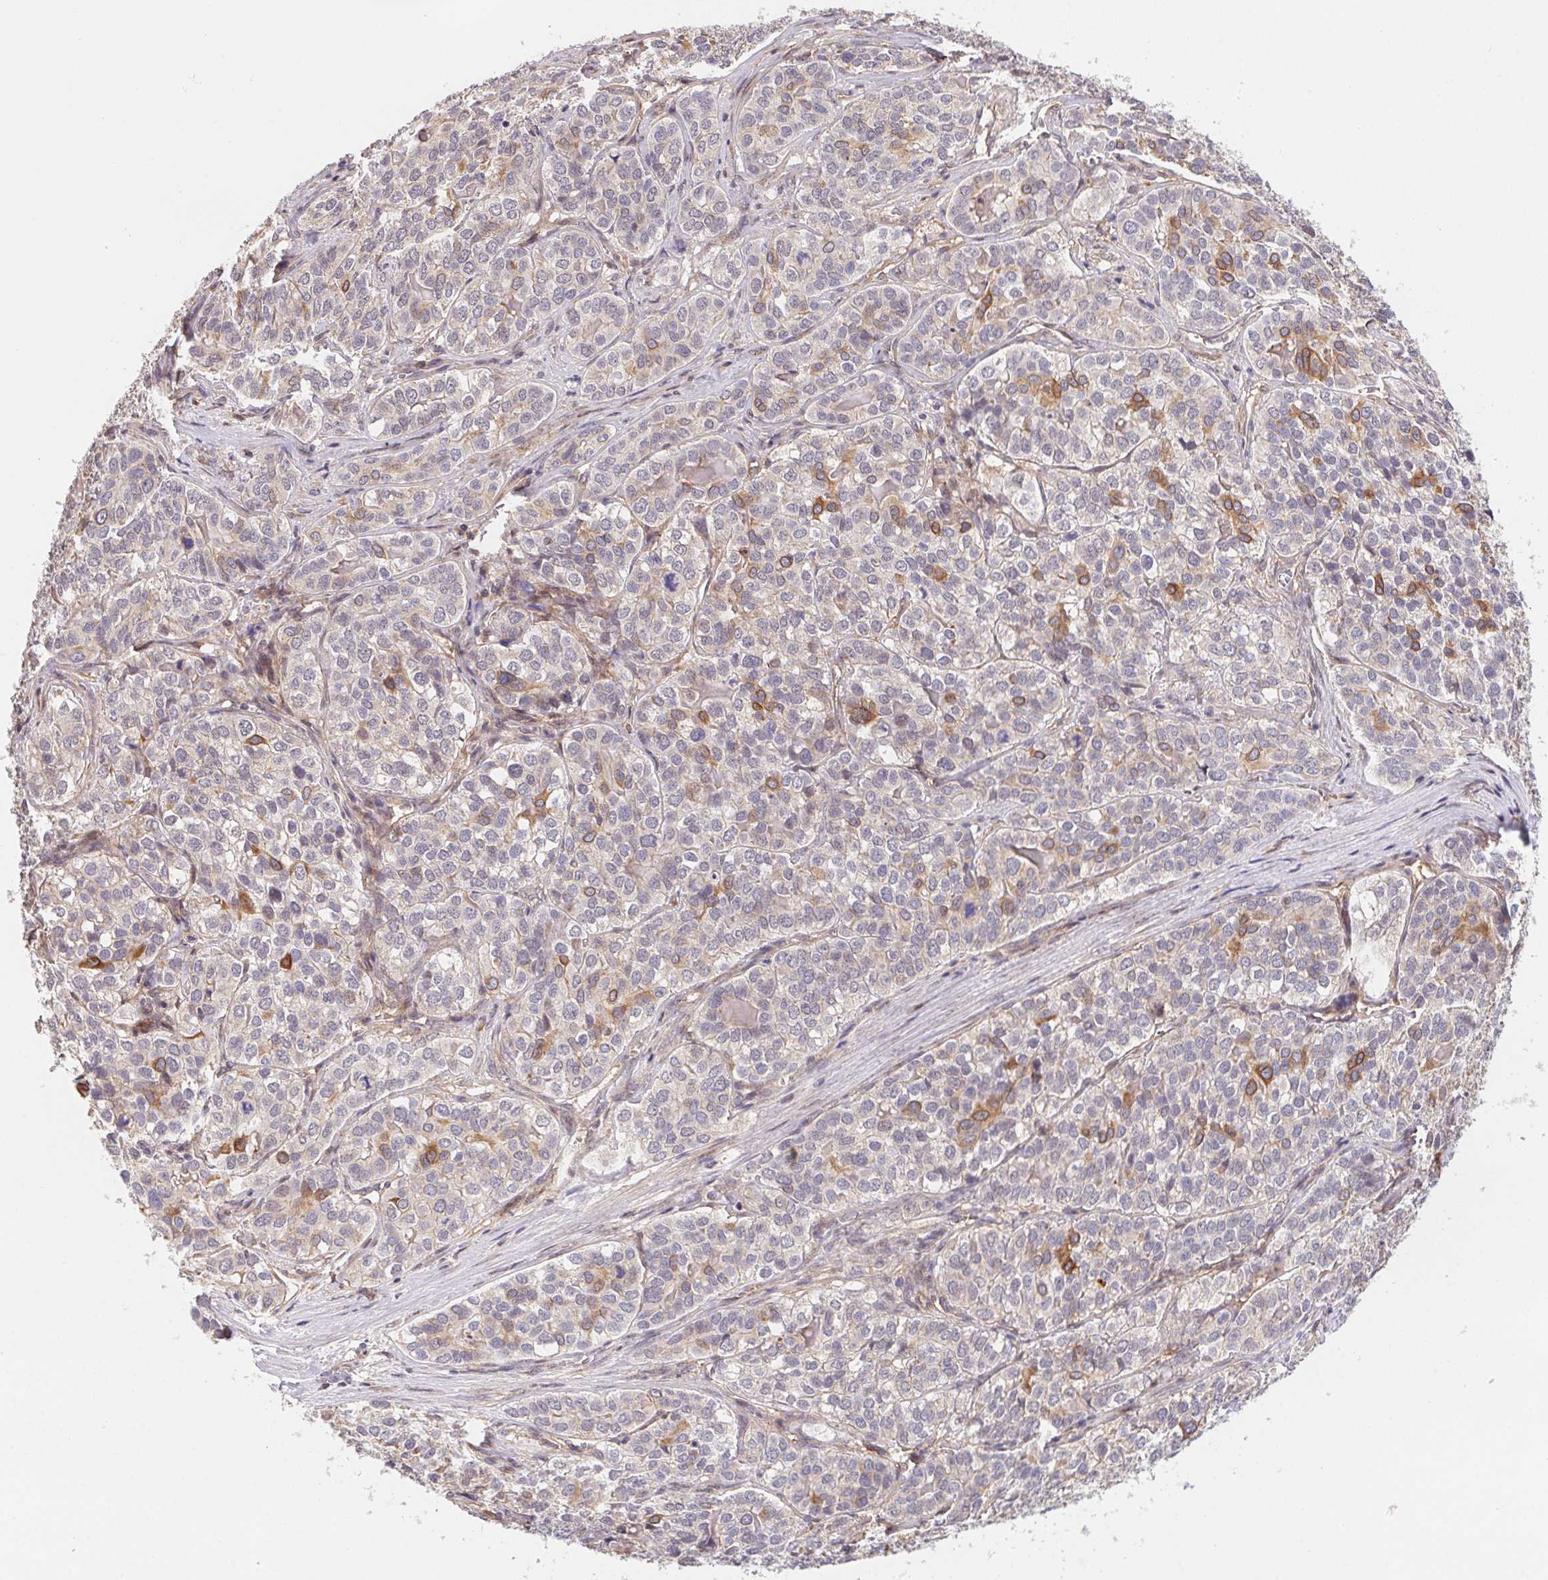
{"staining": {"intensity": "moderate", "quantity": "<25%", "location": "cytoplasmic/membranous"}, "tissue": "liver cancer", "cell_type": "Tumor cells", "image_type": "cancer", "snomed": [{"axis": "morphology", "description": "Cholangiocarcinoma"}, {"axis": "topography", "description": "Liver"}], "caption": "Approximately <25% of tumor cells in liver cancer (cholangiocarcinoma) demonstrate moderate cytoplasmic/membranous protein staining as visualized by brown immunohistochemical staining.", "gene": "SLC52A2", "patient": {"sex": "male", "age": 56}}